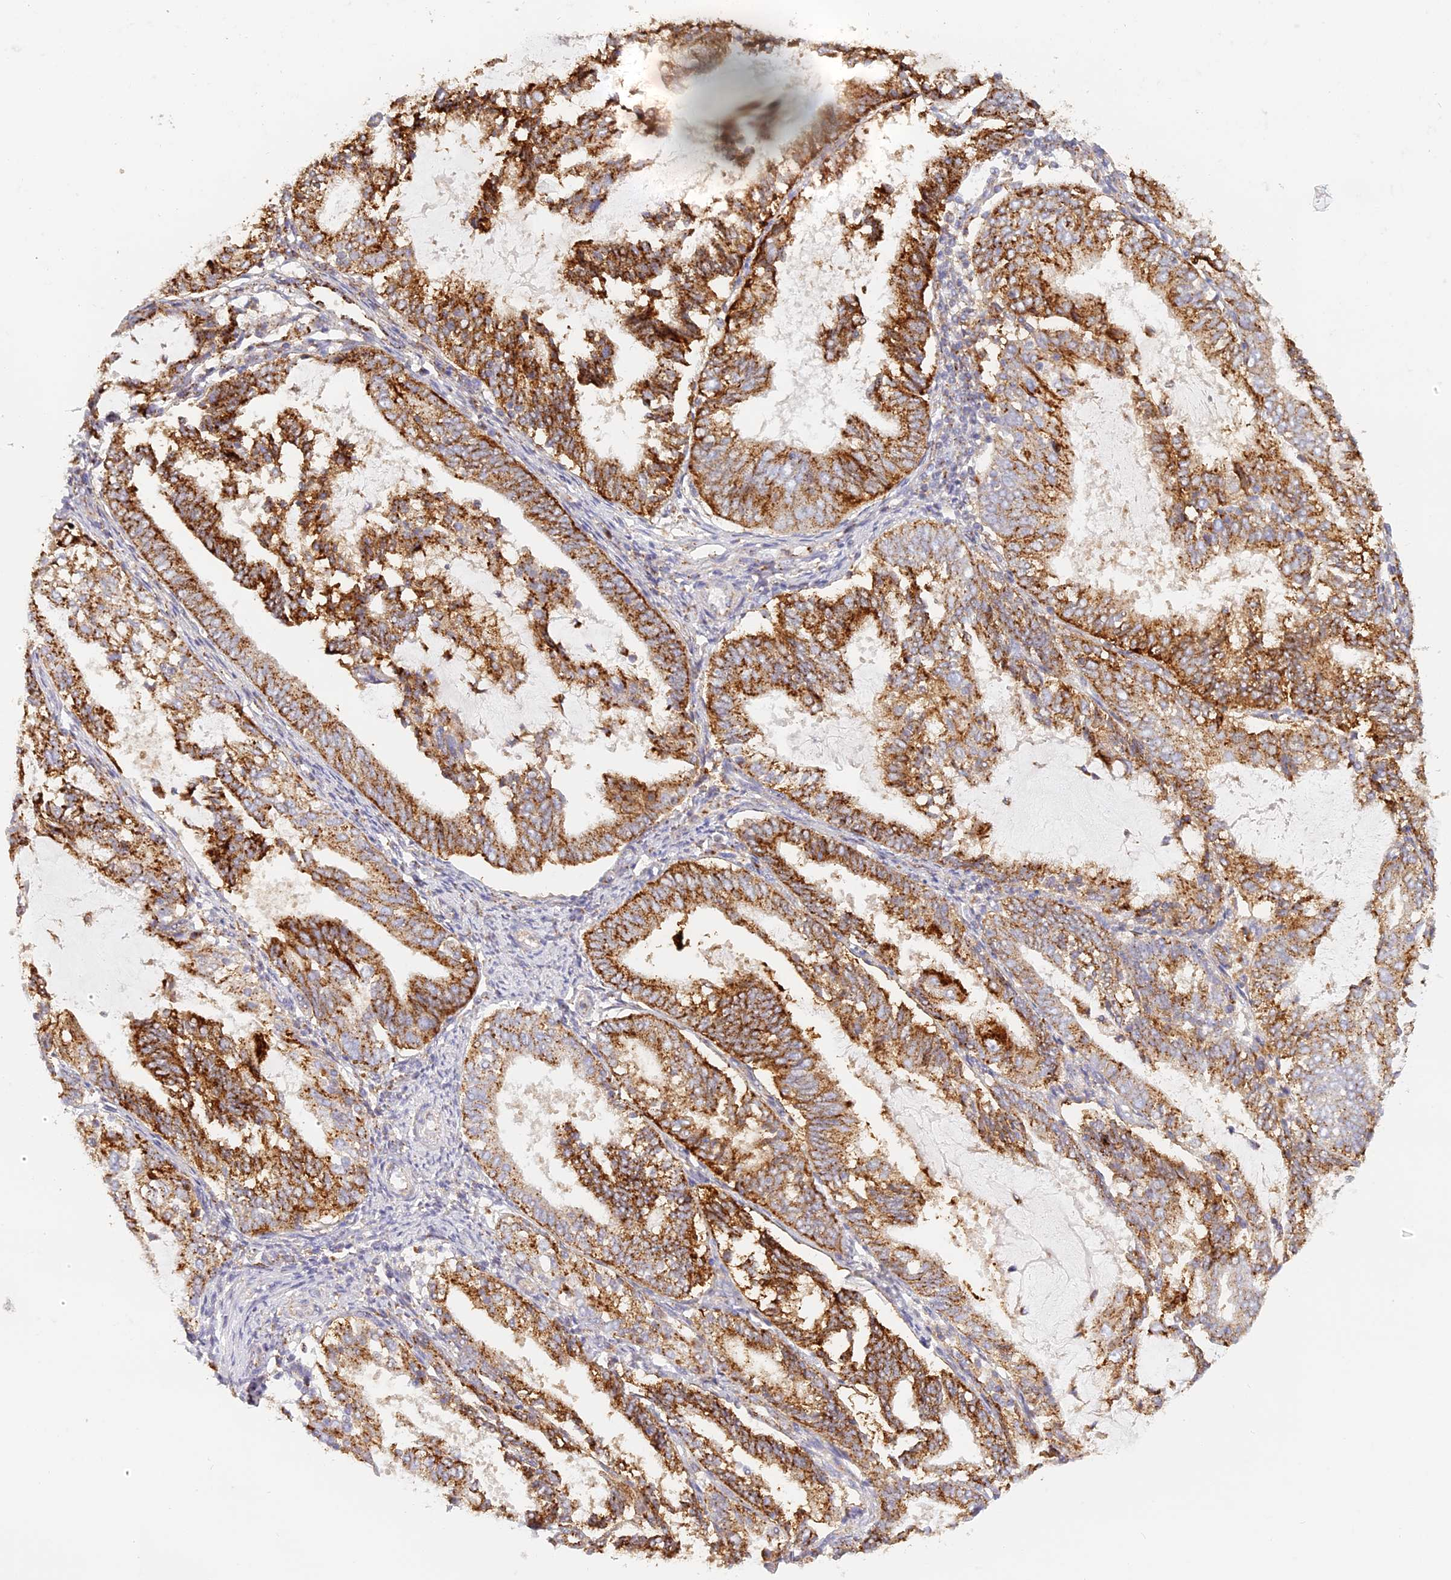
{"staining": {"intensity": "strong", "quantity": ">75%", "location": "cytoplasmic/membranous"}, "tissue": "endometrial cancer", "cell_type": "Tumor cells", "image_type": "cancer", "snomed": [{"axis": "morphology", "description": "Adenocarcinoma, NOS"}, {"axis": "topography", "description": "Endometrium"}], "caption": "A high amount of strong cytoplasmic/membranous positivity is appreciated in about >75% of tumor cells in endometrial cancer (adenocarcinoma) tissue.", "gene": "LAMP2", "patient": {"sex": "female", "age": 81}}